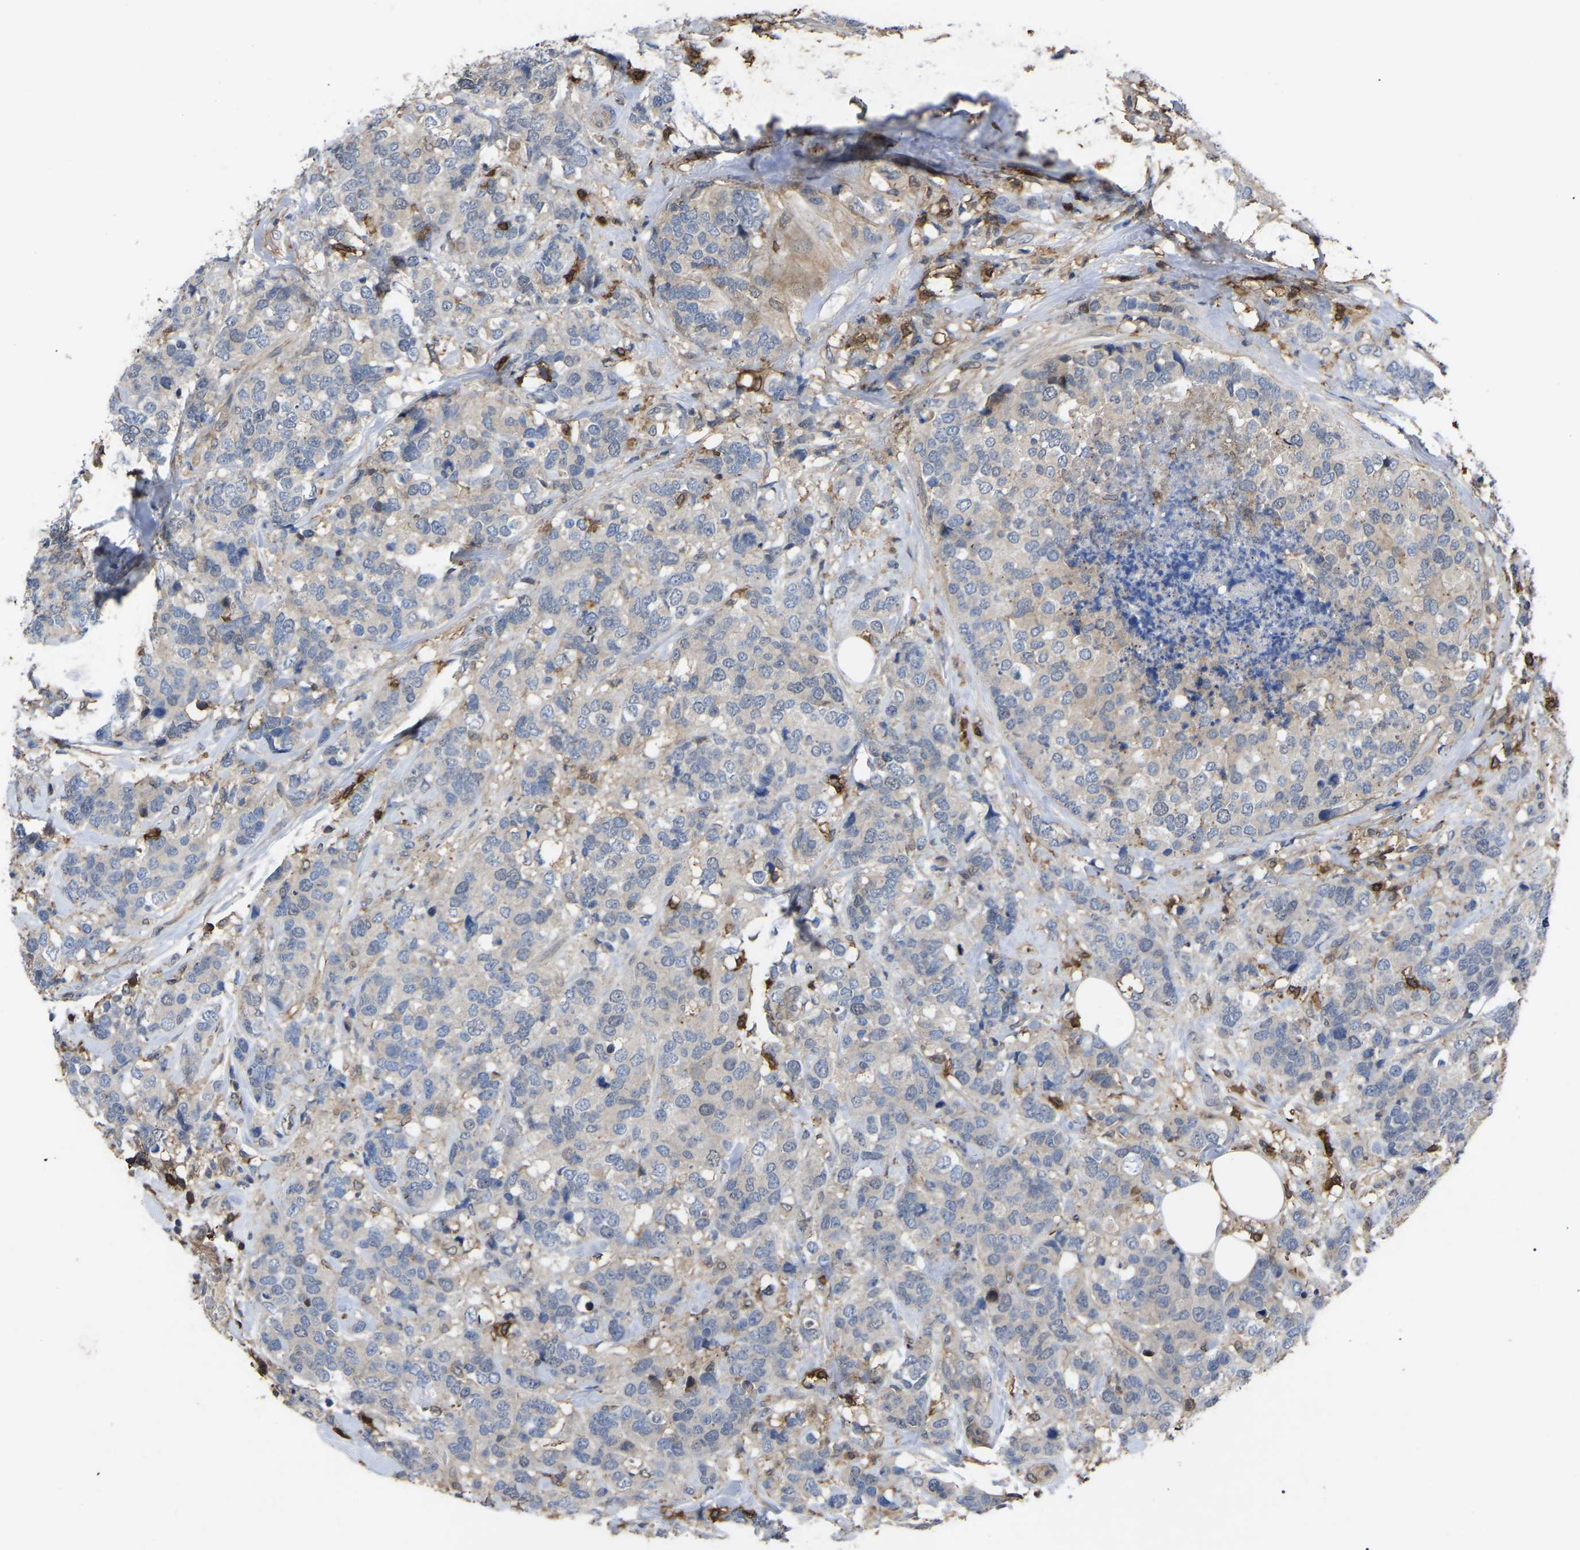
{"staining": {"intensity": "negative", "quantity": "none", "location": "none"}, "tissue": "breast cancer", "cell_type": "Tumor cells", "image_type": "cancer", "snomed": [{"axis": "morphology", "description": "Lobular carcinoma"}, {"axis": "topography", "description": "Breast"}], "caption": "Protein analysis of lobular carcinoma (breast) exhibits no significant positivity in tumor cells.", "gene": "CIT", "patient": {"sex": "female", "age": 59}}